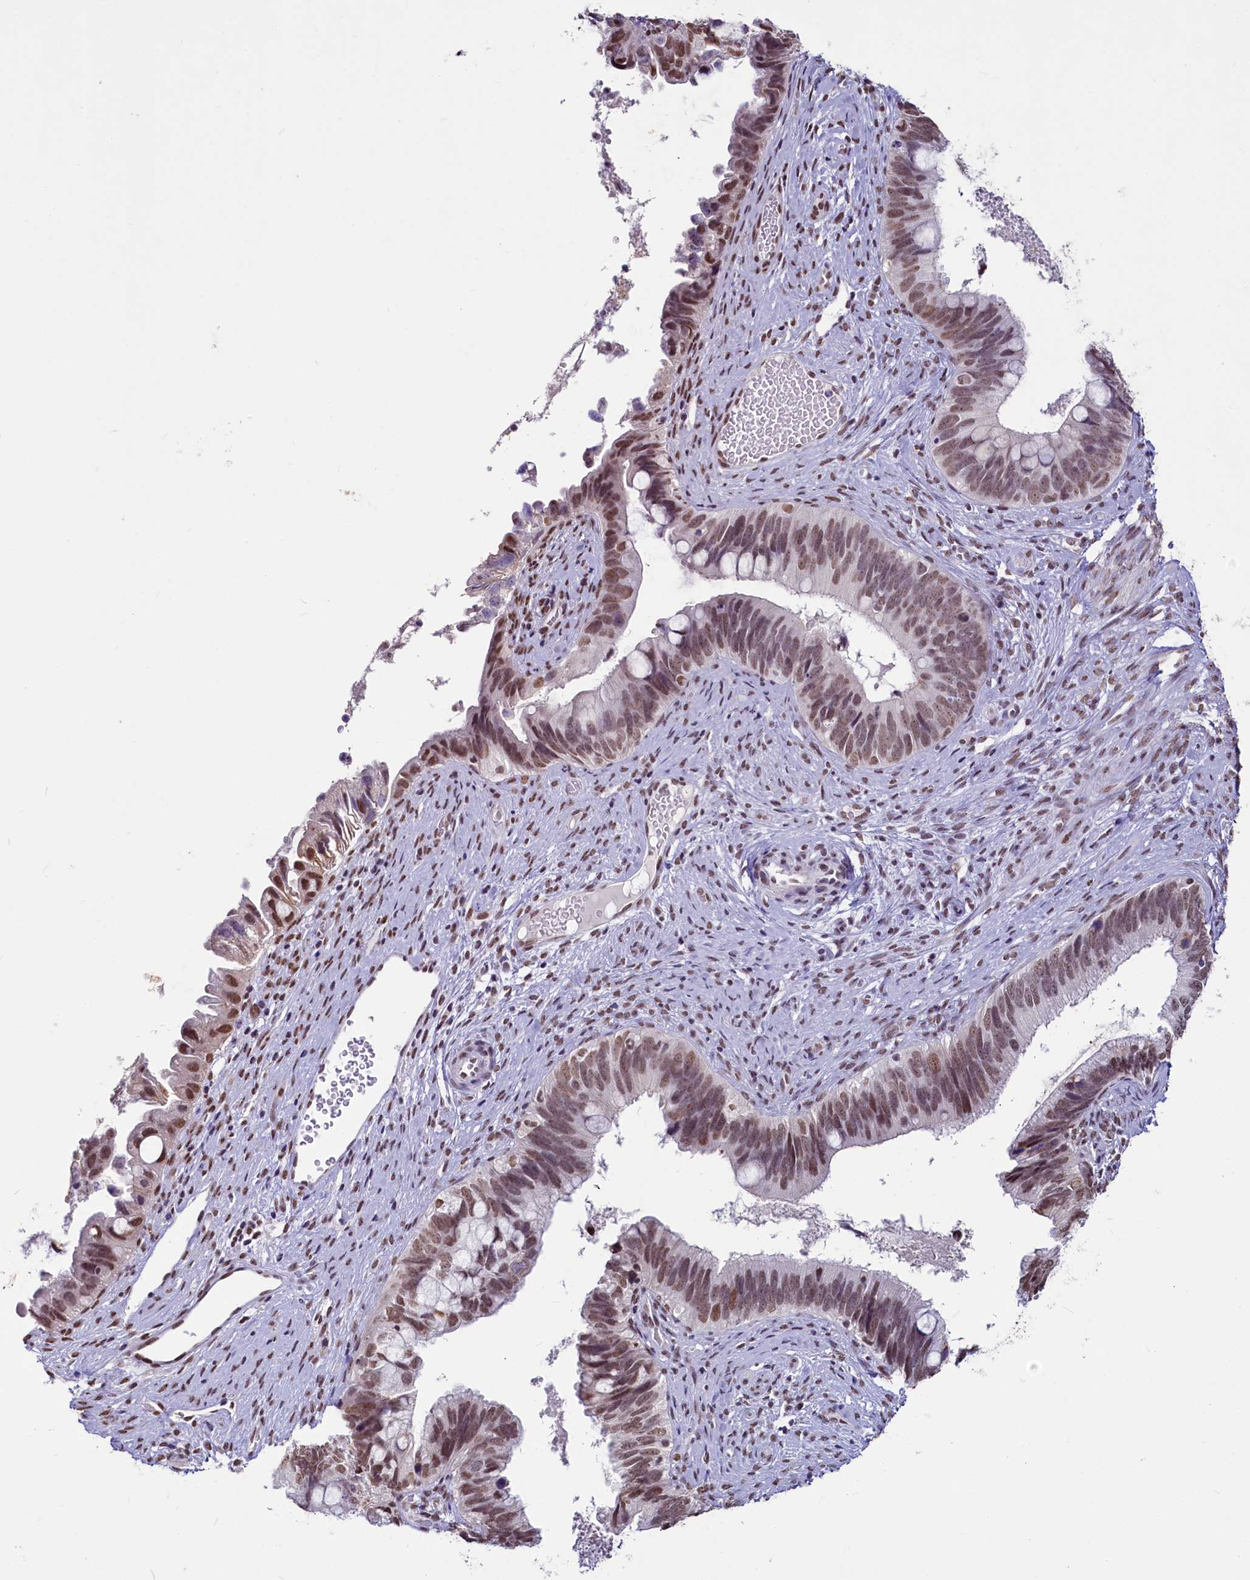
{"staining": {"intensity": "moderate", "quantity": ">75%", "location": "nuclear"}, "tissue": "cervical cancer", "cell_type": "Tumor cells", "image_type": "cancer", "snomed": [{"axis": "morphology", "description": "Adenocarcinoma, NOS"}, {"axis": "topography", "description": "Cervix"}], "caption": "This histopathology image exhibits IHC staining of cervical cancer (adenocarcinoma), with medium moderate nuclear expression in about >75% of tumor cells.", "gene": "PARPBP", "patient": {"sex": "female", "age": 42}}